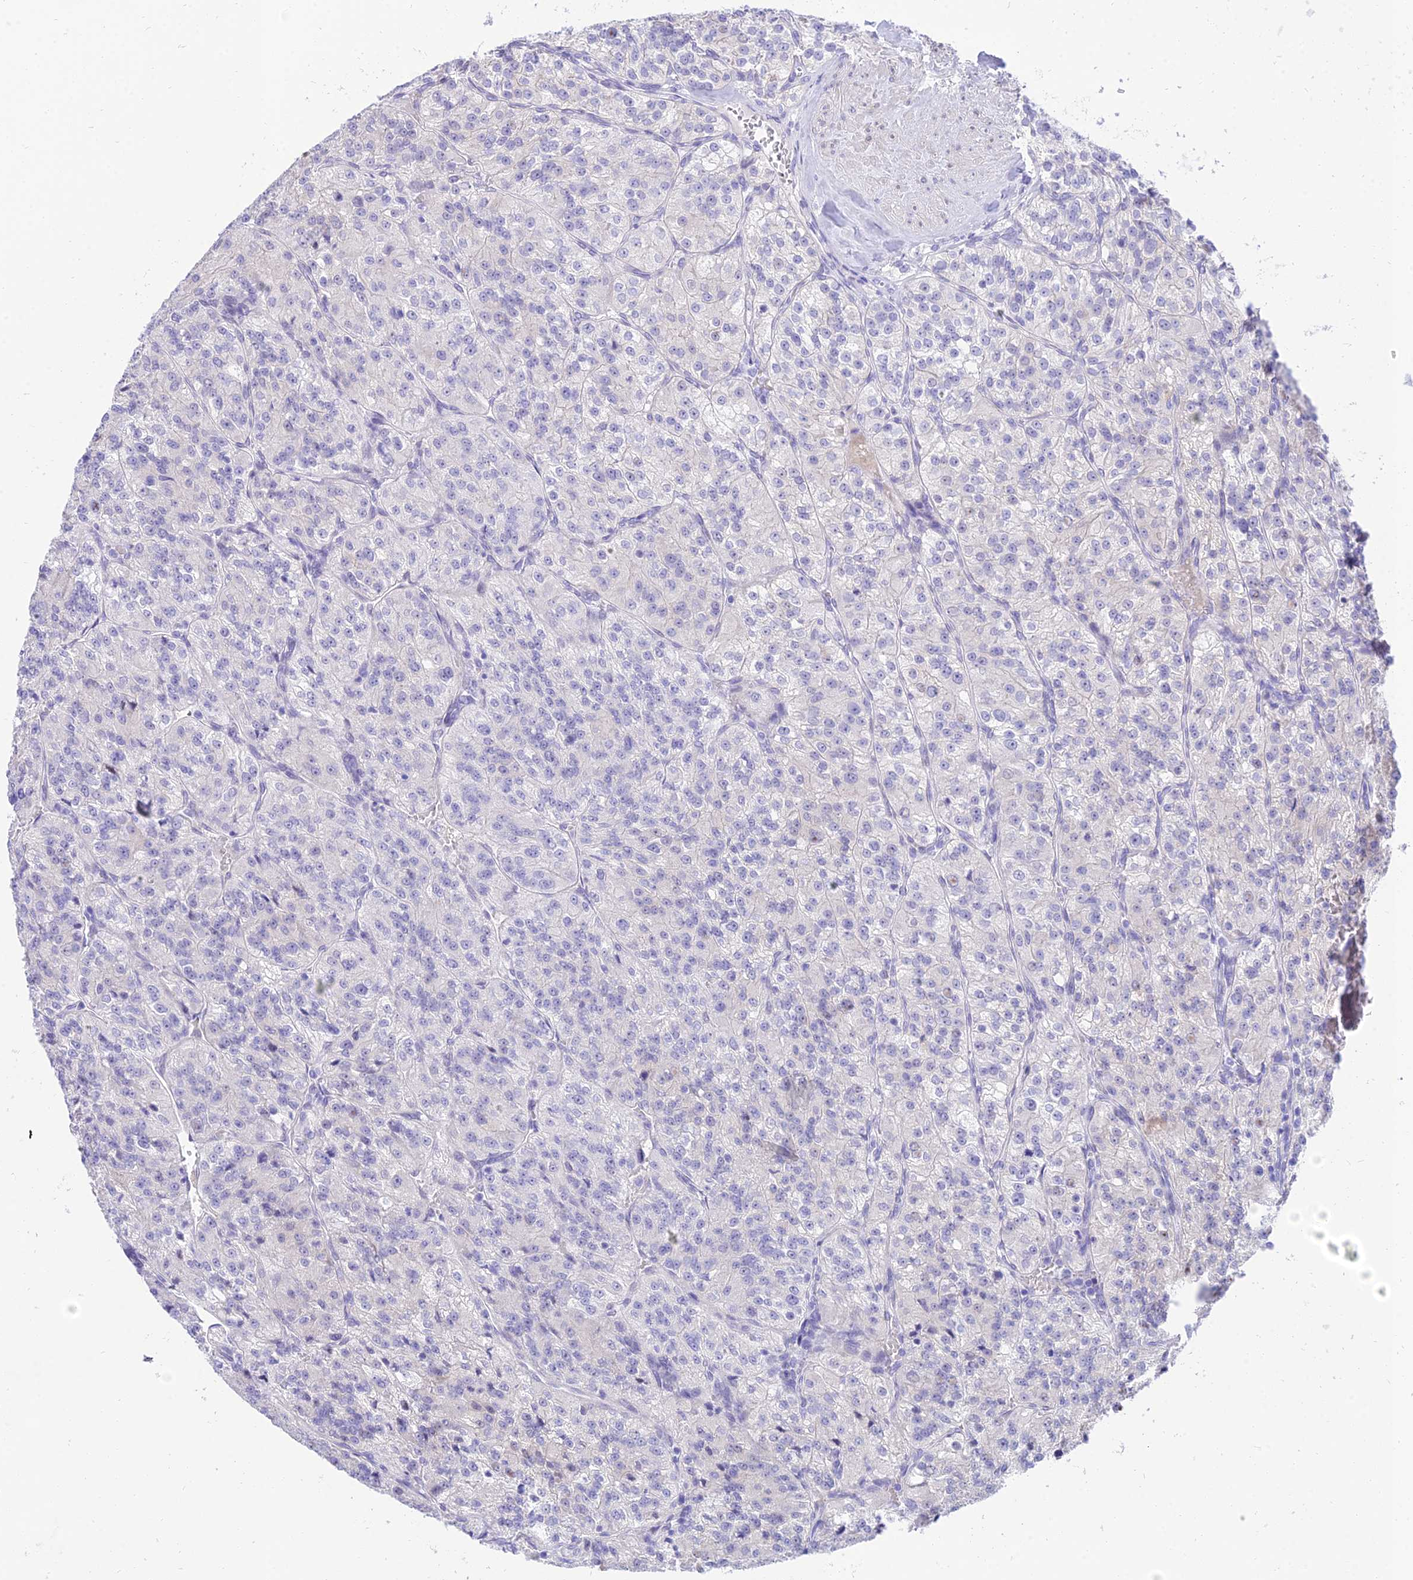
{"staining": {"intensity": "negative", "quantity": "none", "location": "none"}, "tissue": "renal cancer", "cell_type": "Tumor cells", "image_type": "cancer", "snomed": [{"axis": "morphology", "description": "Adenocarcinoma, NOS"}, {"axis": "topography", "description": "Kidney"}], "caption": "This histopathology image is of adenocarcinoma (renal) stained with immunohistochemistry (IHC) to label a protein in brown with the nuclei are counter-stained blue. There is no positivity in tumor cells. The staining is performed using DAB (3,3'-diaminobenzidine) brown chromogen with nuclei counter-stained in using hematoxylin.", "gene": "TAC3", "patient": {"sex": "female", "age": 63}}